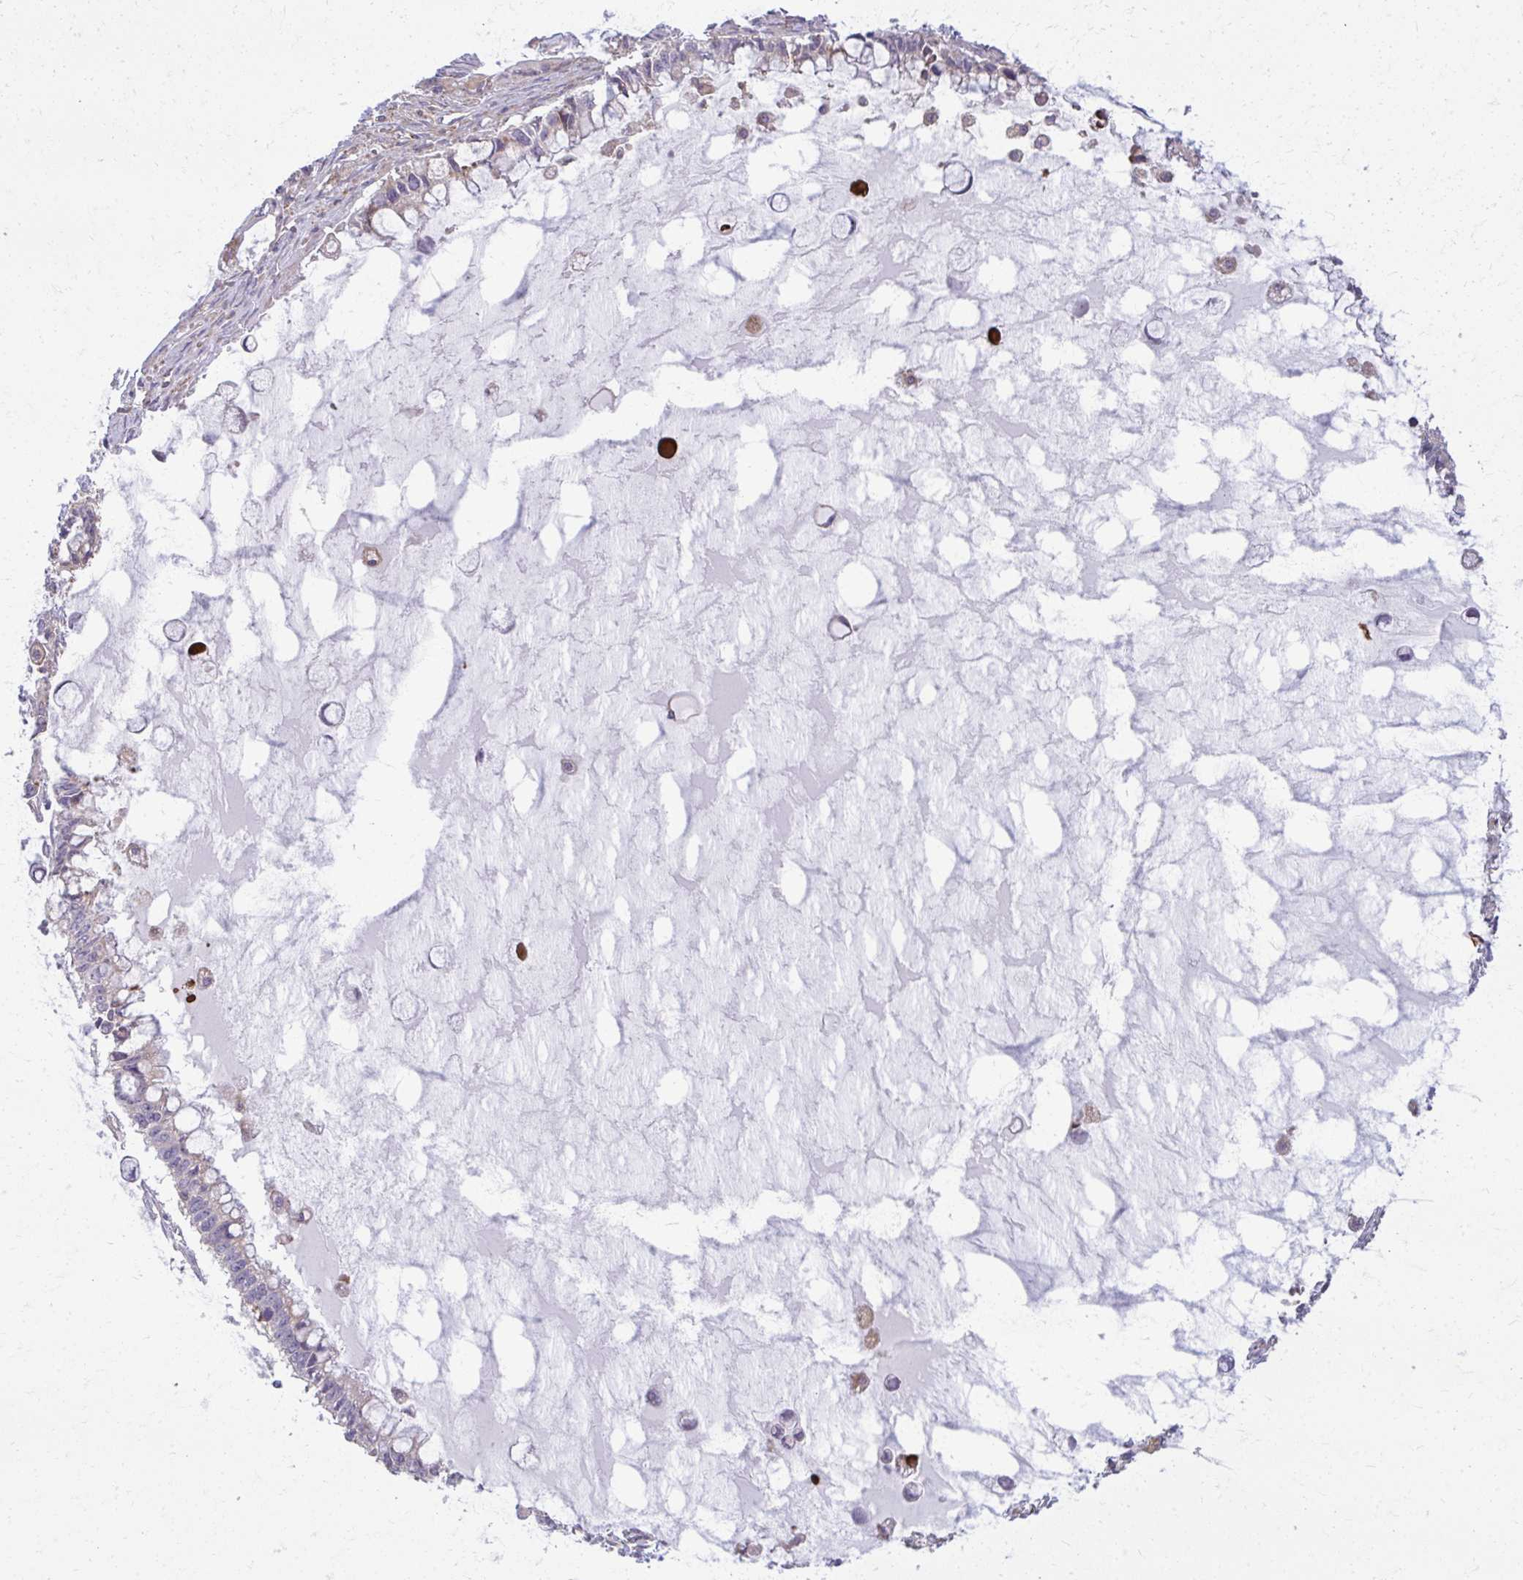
{"staining": {"intensity": "weak", "quantity": "<25%", "location": "cytoplasmic/membranous"}, "tissue": "ovarian cancer", "cell_type": "Tumor cells", "image_type": "cancer", "snomed": [{"axis": "morphology", "description": "Cystadenocarcinoma, mucinous, NOS"}, {"axis": "topography", "description": "Ovary"}], "caption": "This image is of ovarian cancer stained with immunohistochemistry (IHC) to label a protein in brown with the nuclei are counter-stained blue. There is no staining in tumor cells. (DAB (3,3'-diaminobenzidine) immunohistochemistry visualized using brightfield microscopy, high magnification).", "gene": "CEMP1", "patient": {"sex": "female", "age": 63}}